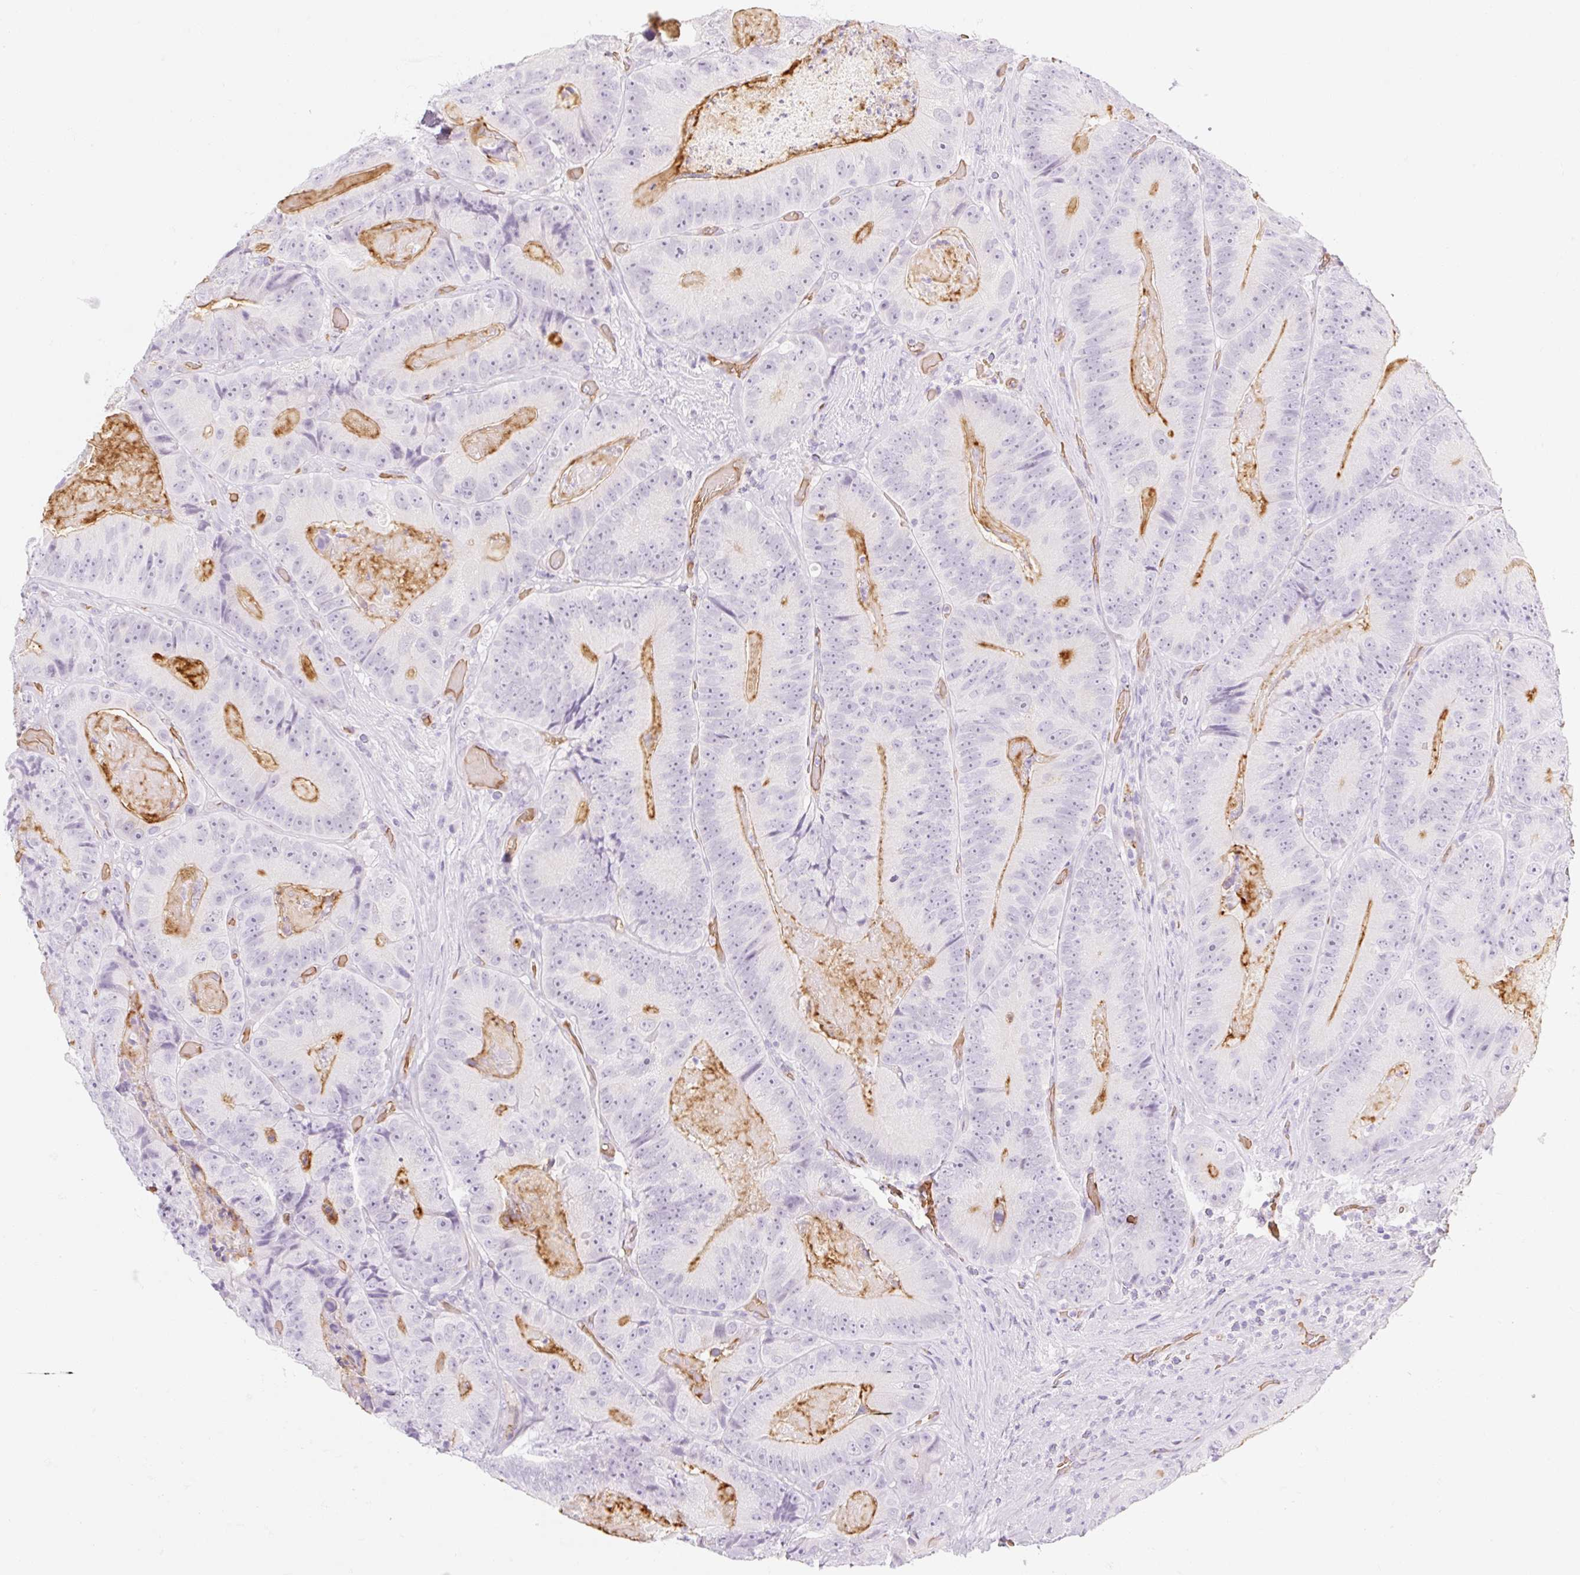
{"staining": {"intensity": "negative", "quantity": "none", "location": "none"}, "tissue": "colorectal cancer", "cell_type": "Tumor cells", "image_type": "cancer", "snomed": [{"axis": "morphology", "description": "Adenocarcinoma, NOS"}, {"axis": "topography", "description": "Colon"}], "caption": "Immunohistochemistry histopathology image of colorectal cancer (adenocarcinoma) stained for a protein (brown), which shows no positivity in tumor cells.", "gene": "TAF1L", "patient": {"sex": "female", "age": 86}}